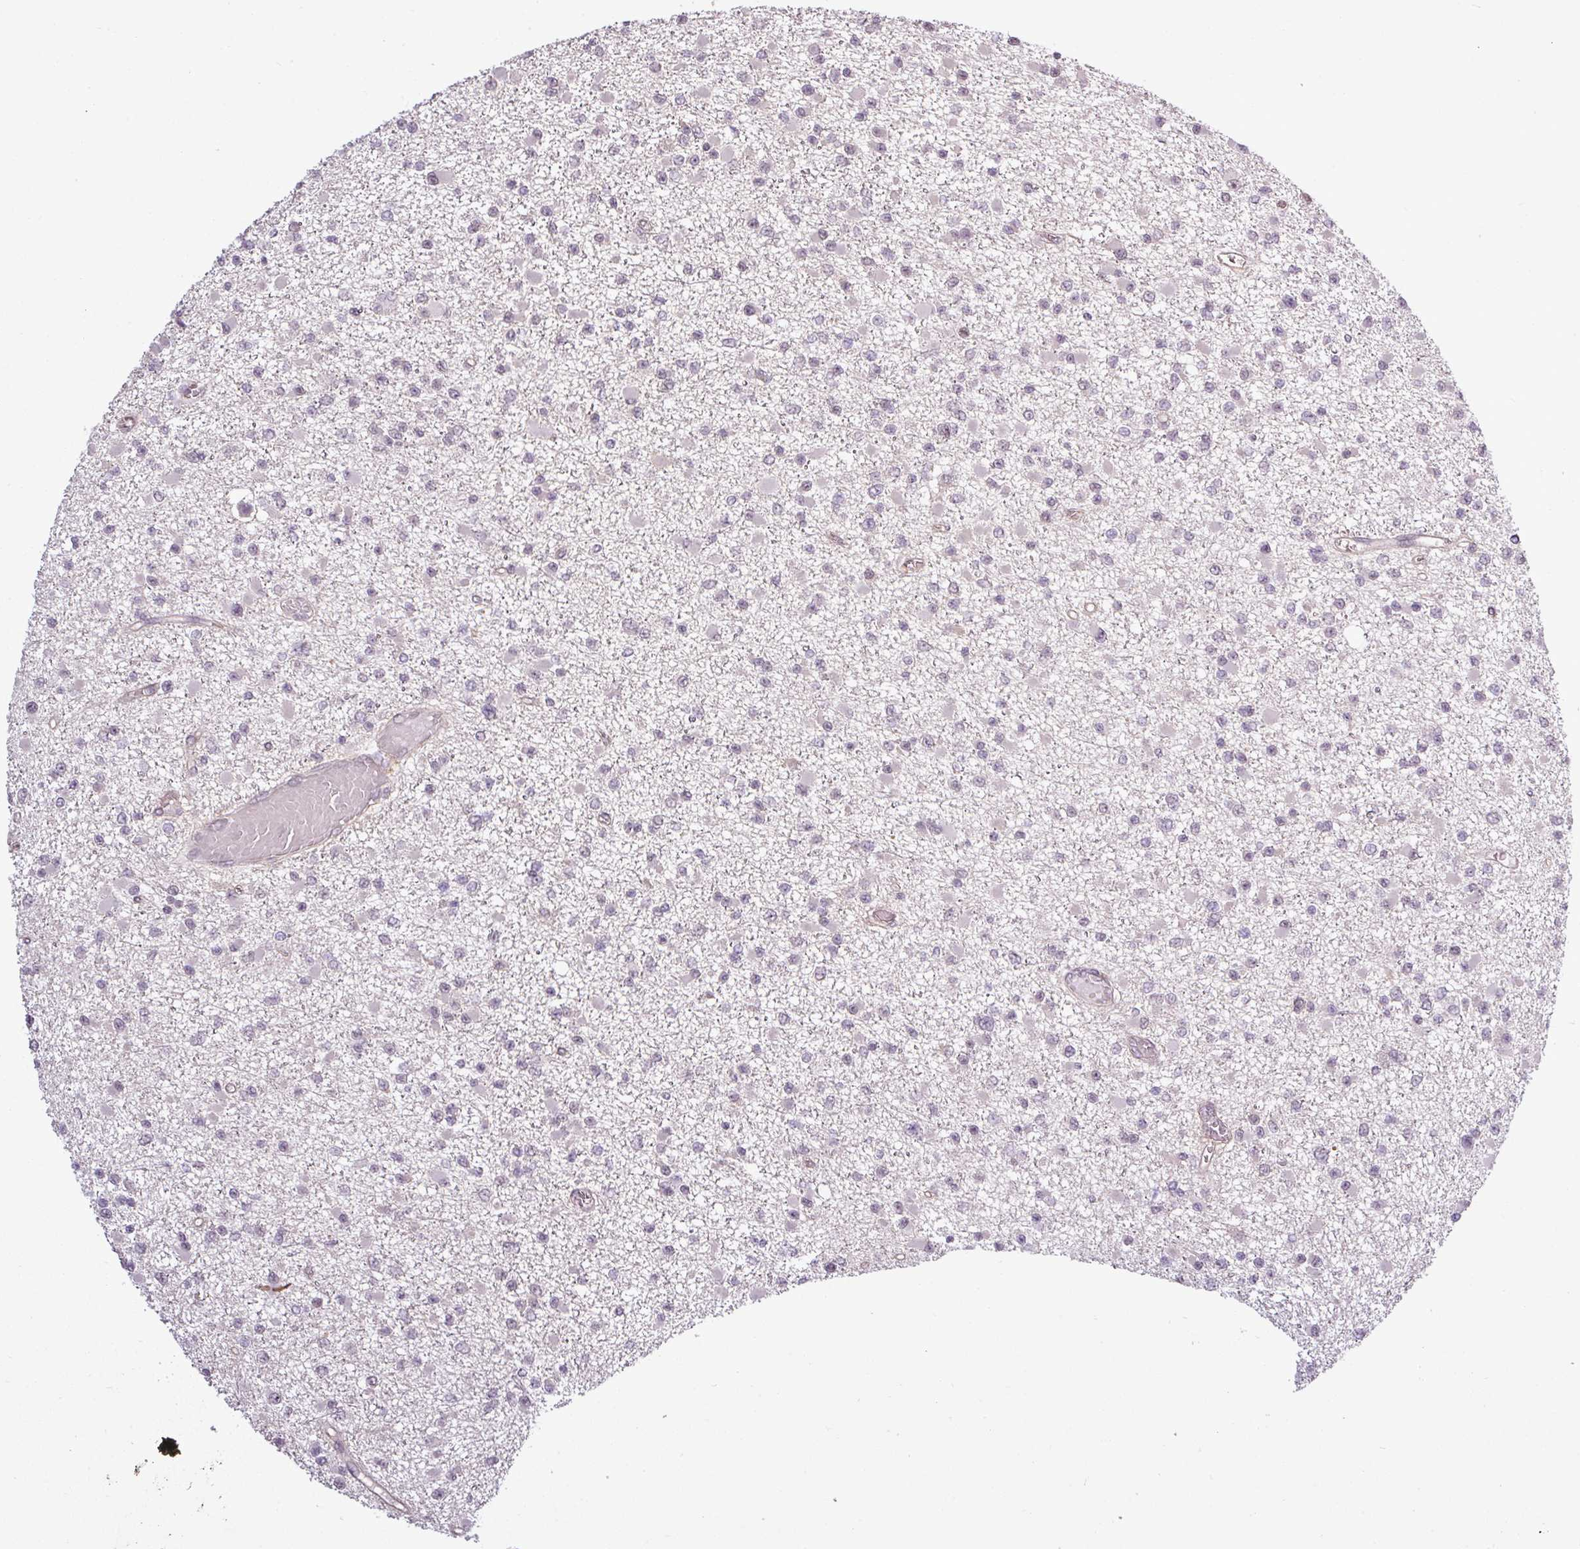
{"staining": {"intensity": "negative", "quantity": "none", "location": "none"}, "tissue": "glioma", "cell_type": "Tumor cells", "image_type": "cancer", "snomed": [{"axis": "morphology", "description": "Glioma, malignant, Low grade"}, {"axis": "topography", "description": "Brain"}], "caption": "IHC of human glioma displays no positivity in tumor cells.", "gene": "GPT2", "patient": {"sex": "female", "age": 22}}